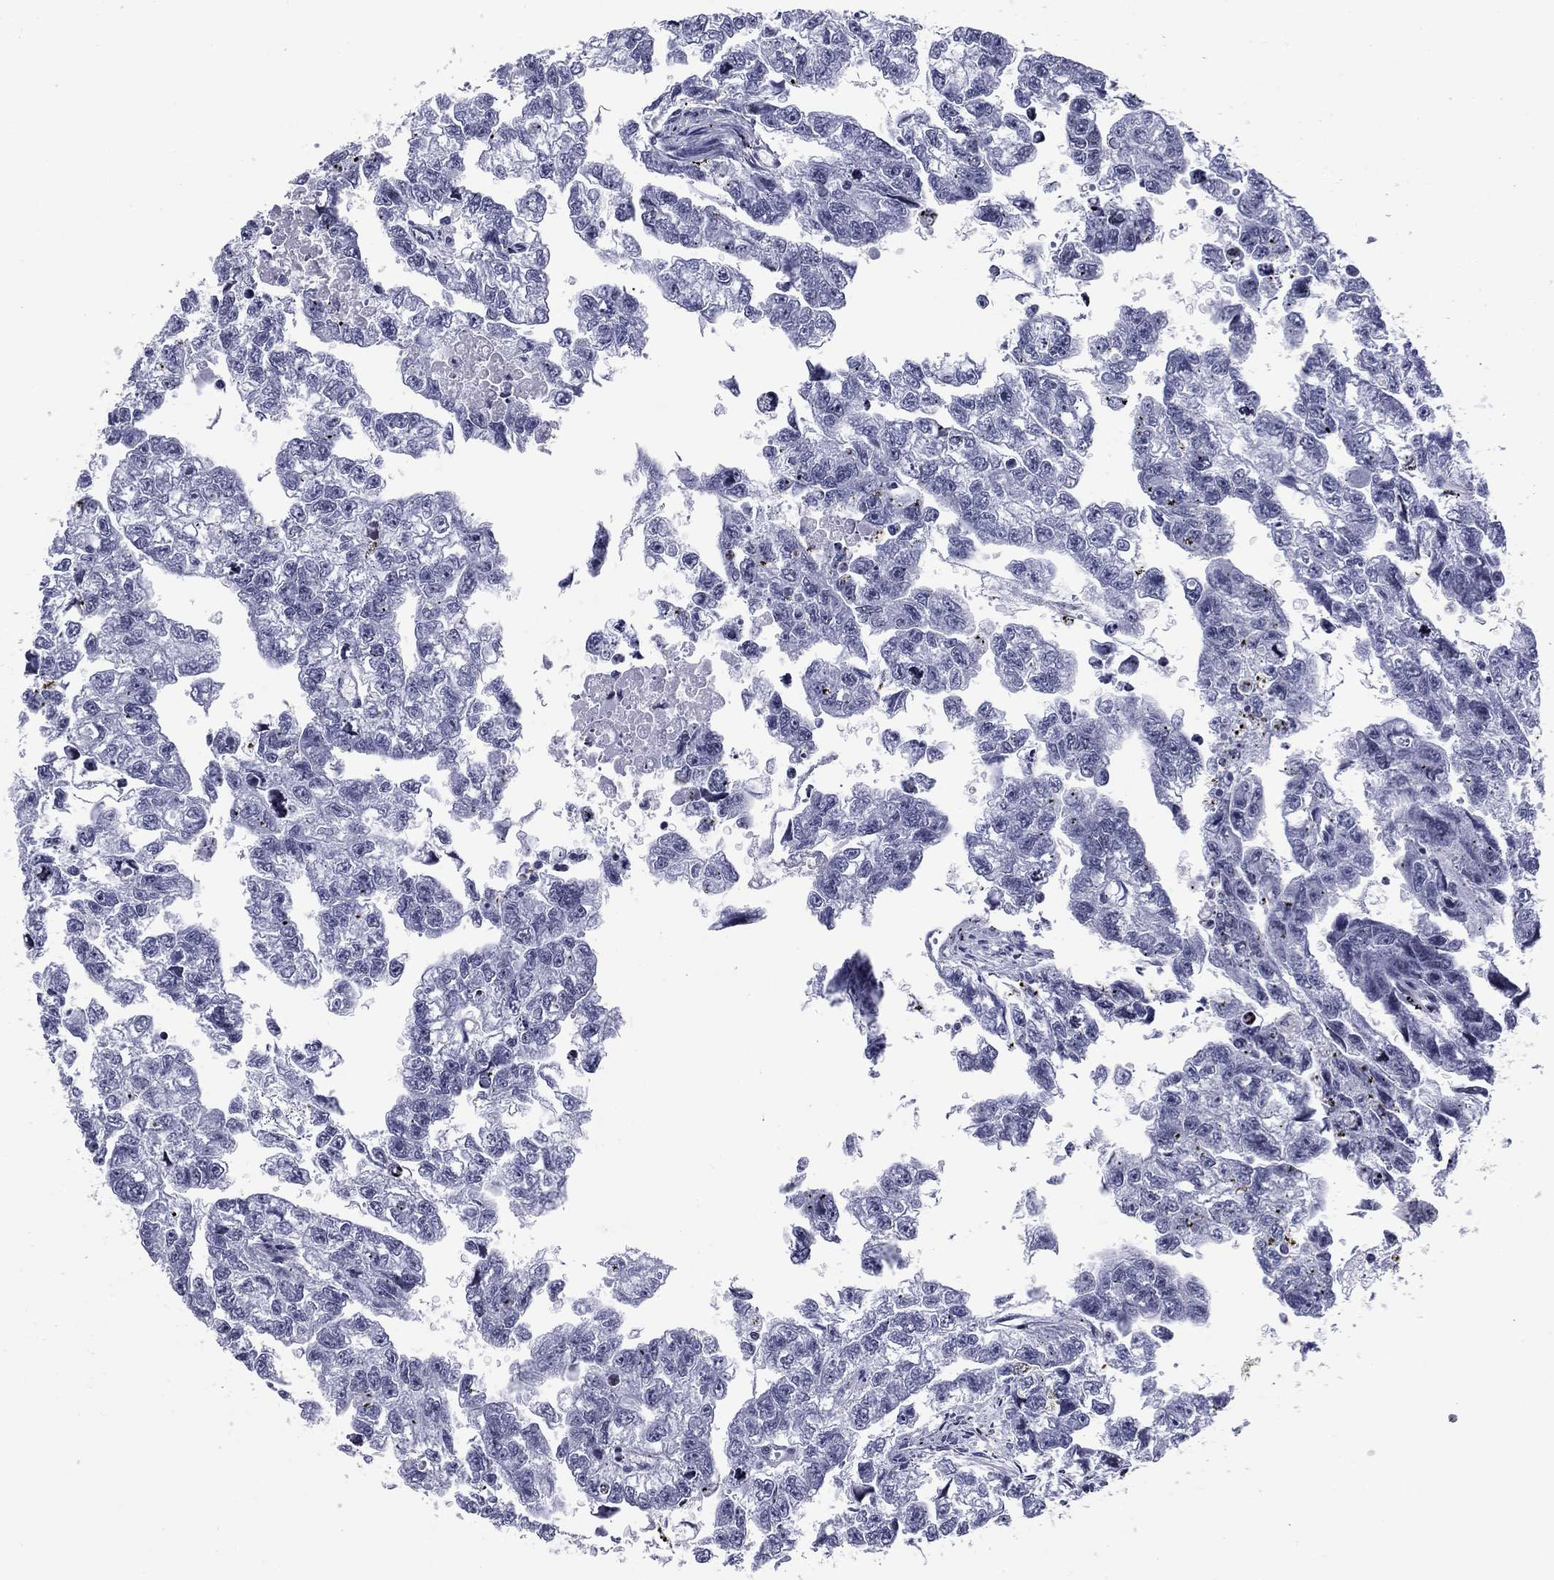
{"staining": {"intensity": "negative", "quantity": "none", "location": "none"}, "tissue": "testis cancer", "cell_type": "Tumor cells", "image_type": "cancer", "snomed": [{"axis": "morphology", "description": "Carcinoma, Embryonal, NOS"}, {"axis": "morphology", "description": "Teratoma, malignant, NOS"}, {"axis": "topography", "description": "Testis"}], "caption": "This is an immunohistochemistry micrograph of human testis cancer. There is no staining in tumor cells.", "gene": "CCDC144A", "patient": {"sex": "male", "age": 44}}